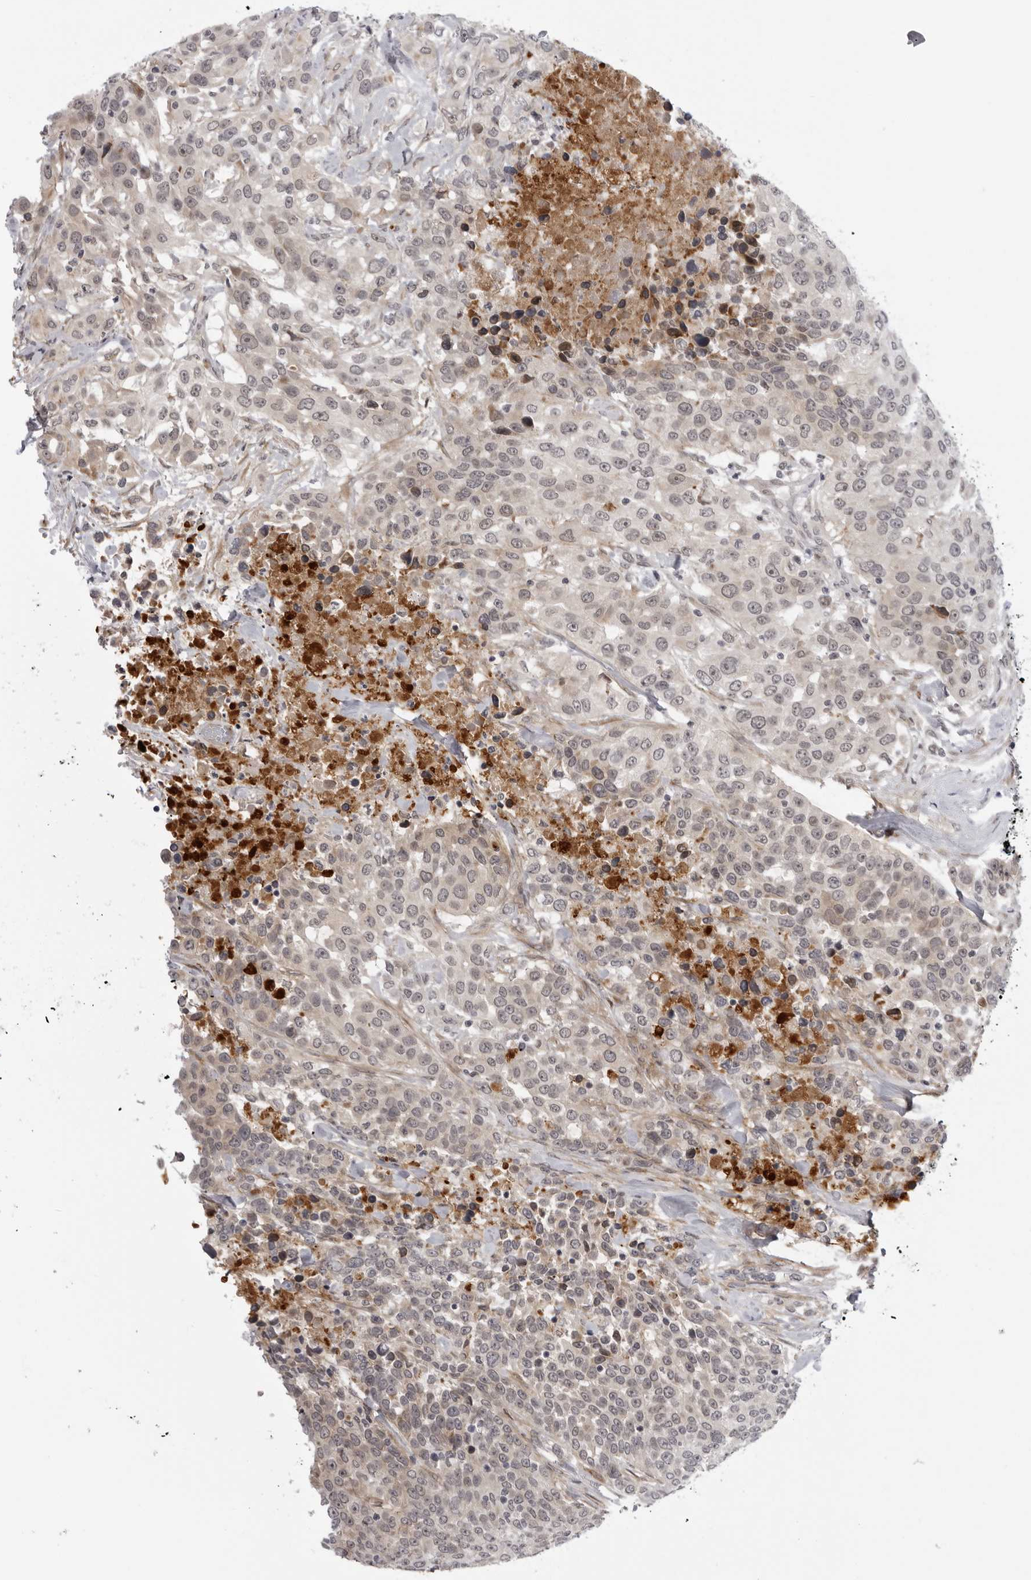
{"staining": {"intensity": "weak", "quantity": ">75%", "location": "nuclear"}, "tissue": "urothelial cancer", "cell_type": "Tumor cells", "image_type": "cancer", "snomed": [{"axis": "morphology", "description": "Urothelial carcinoma, High grade"}, {"axis": "topography", "description": "Urinary bladder"}], "caption": "Weak nuclear positivity is present in approximately >75% of tumor cells in urothelial carcinoma (high-grade). The protein of interest is shown in brown color, while the nuclei are stained blue.", "gene": "ALPK2", "patient": {"sex": "female", "age": 80}}